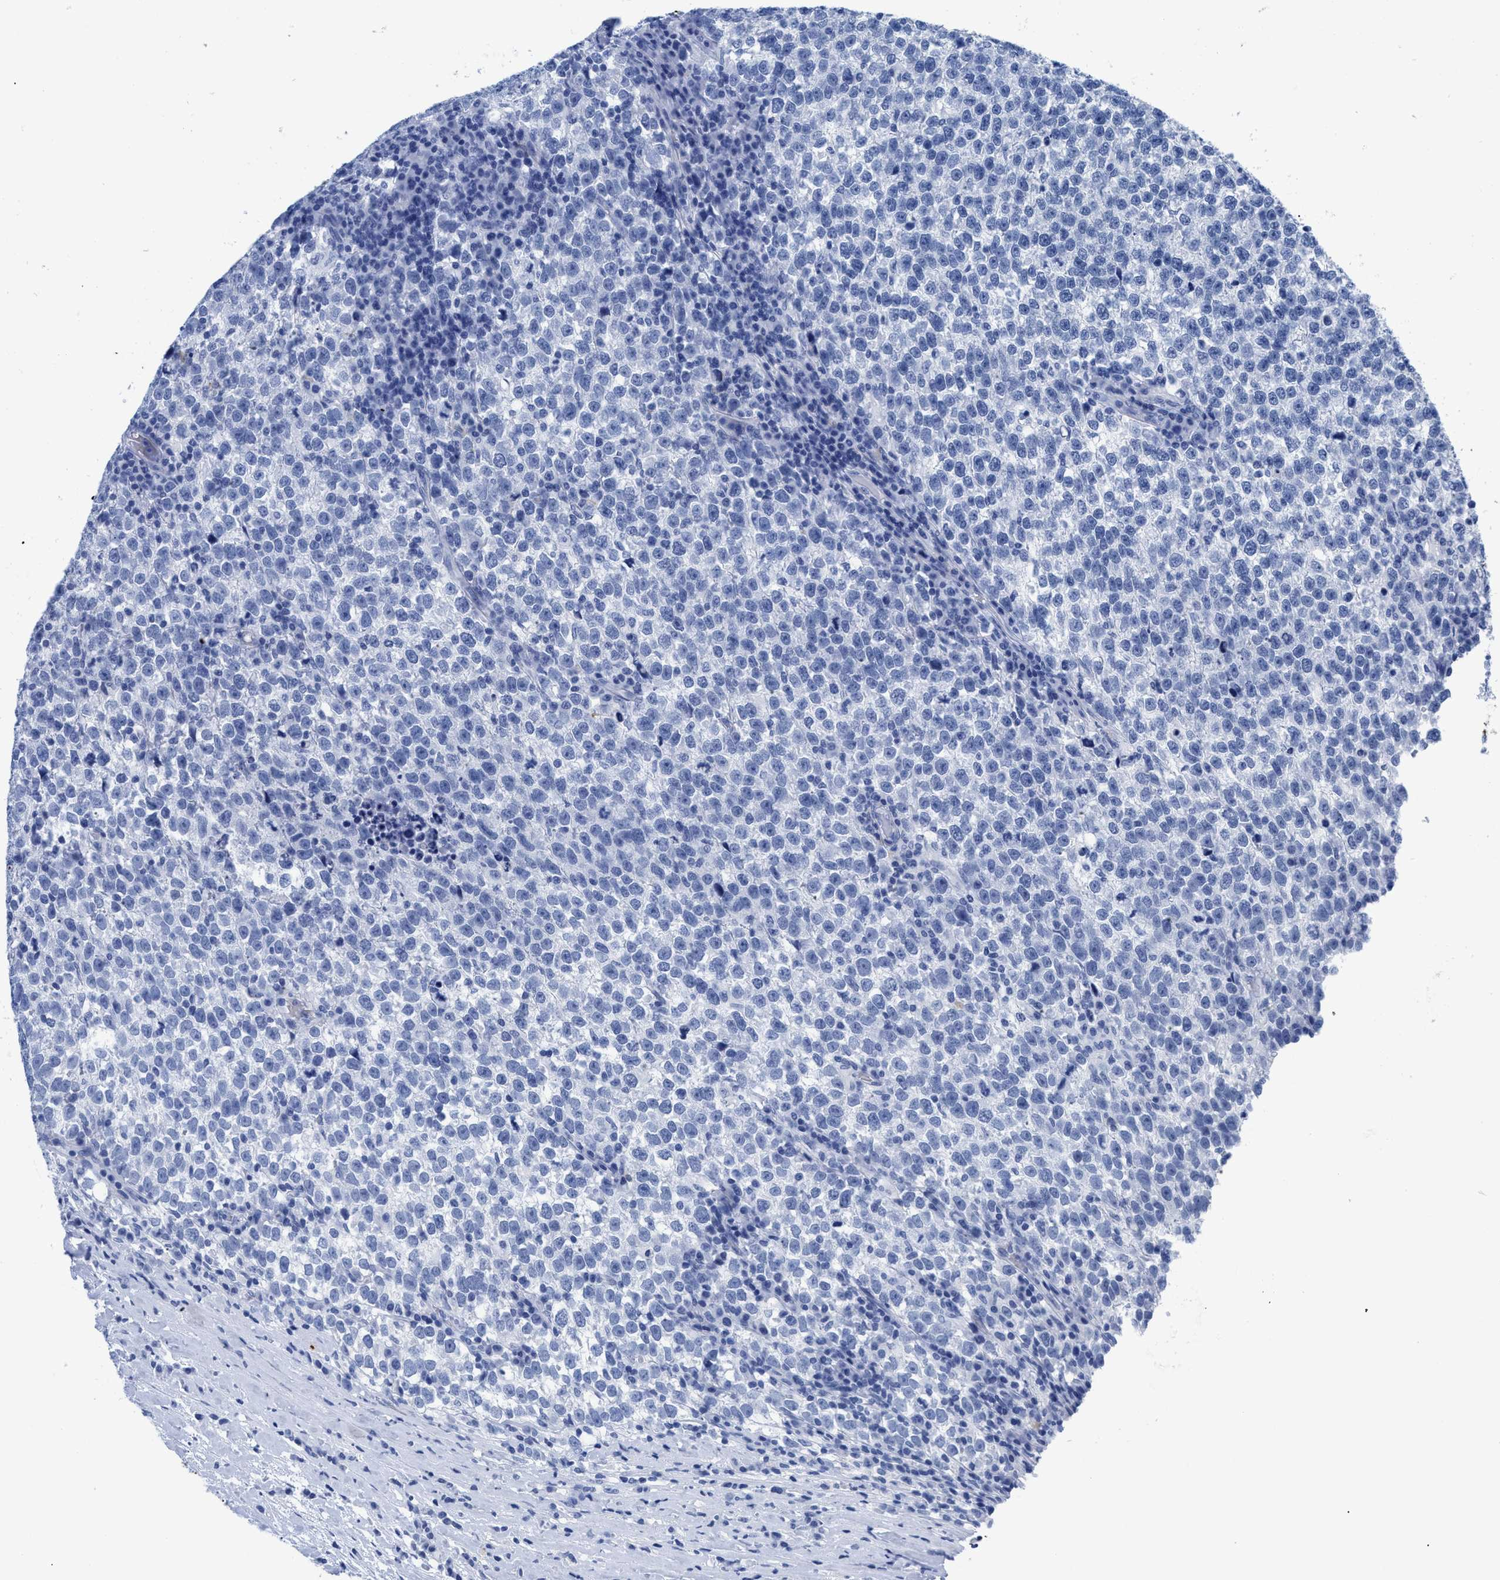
{"staining": {"intensity": "negative", "quantity": "none", "location": "none"}, "tissue": "testis cancer", "cell_type": "Tumor cells", "image_type": "cancer", "snomed": [{"axis": "morphology", "description": "Normal tissue, NOS"}, {"axis": "morphology", "description": "Seminoma, NOS"}, {"axis": "topography", "description": "Testis"}], "caption": "An image of seminoma (testis) stained for a protein reveals no brown staining in tumor cells. The staining is performed using DAB brown chromogen with nuclei counter-stained in using hematoxylin.", "gene": "DUSP26", "patient": {"sex": "male", "age": 43}}